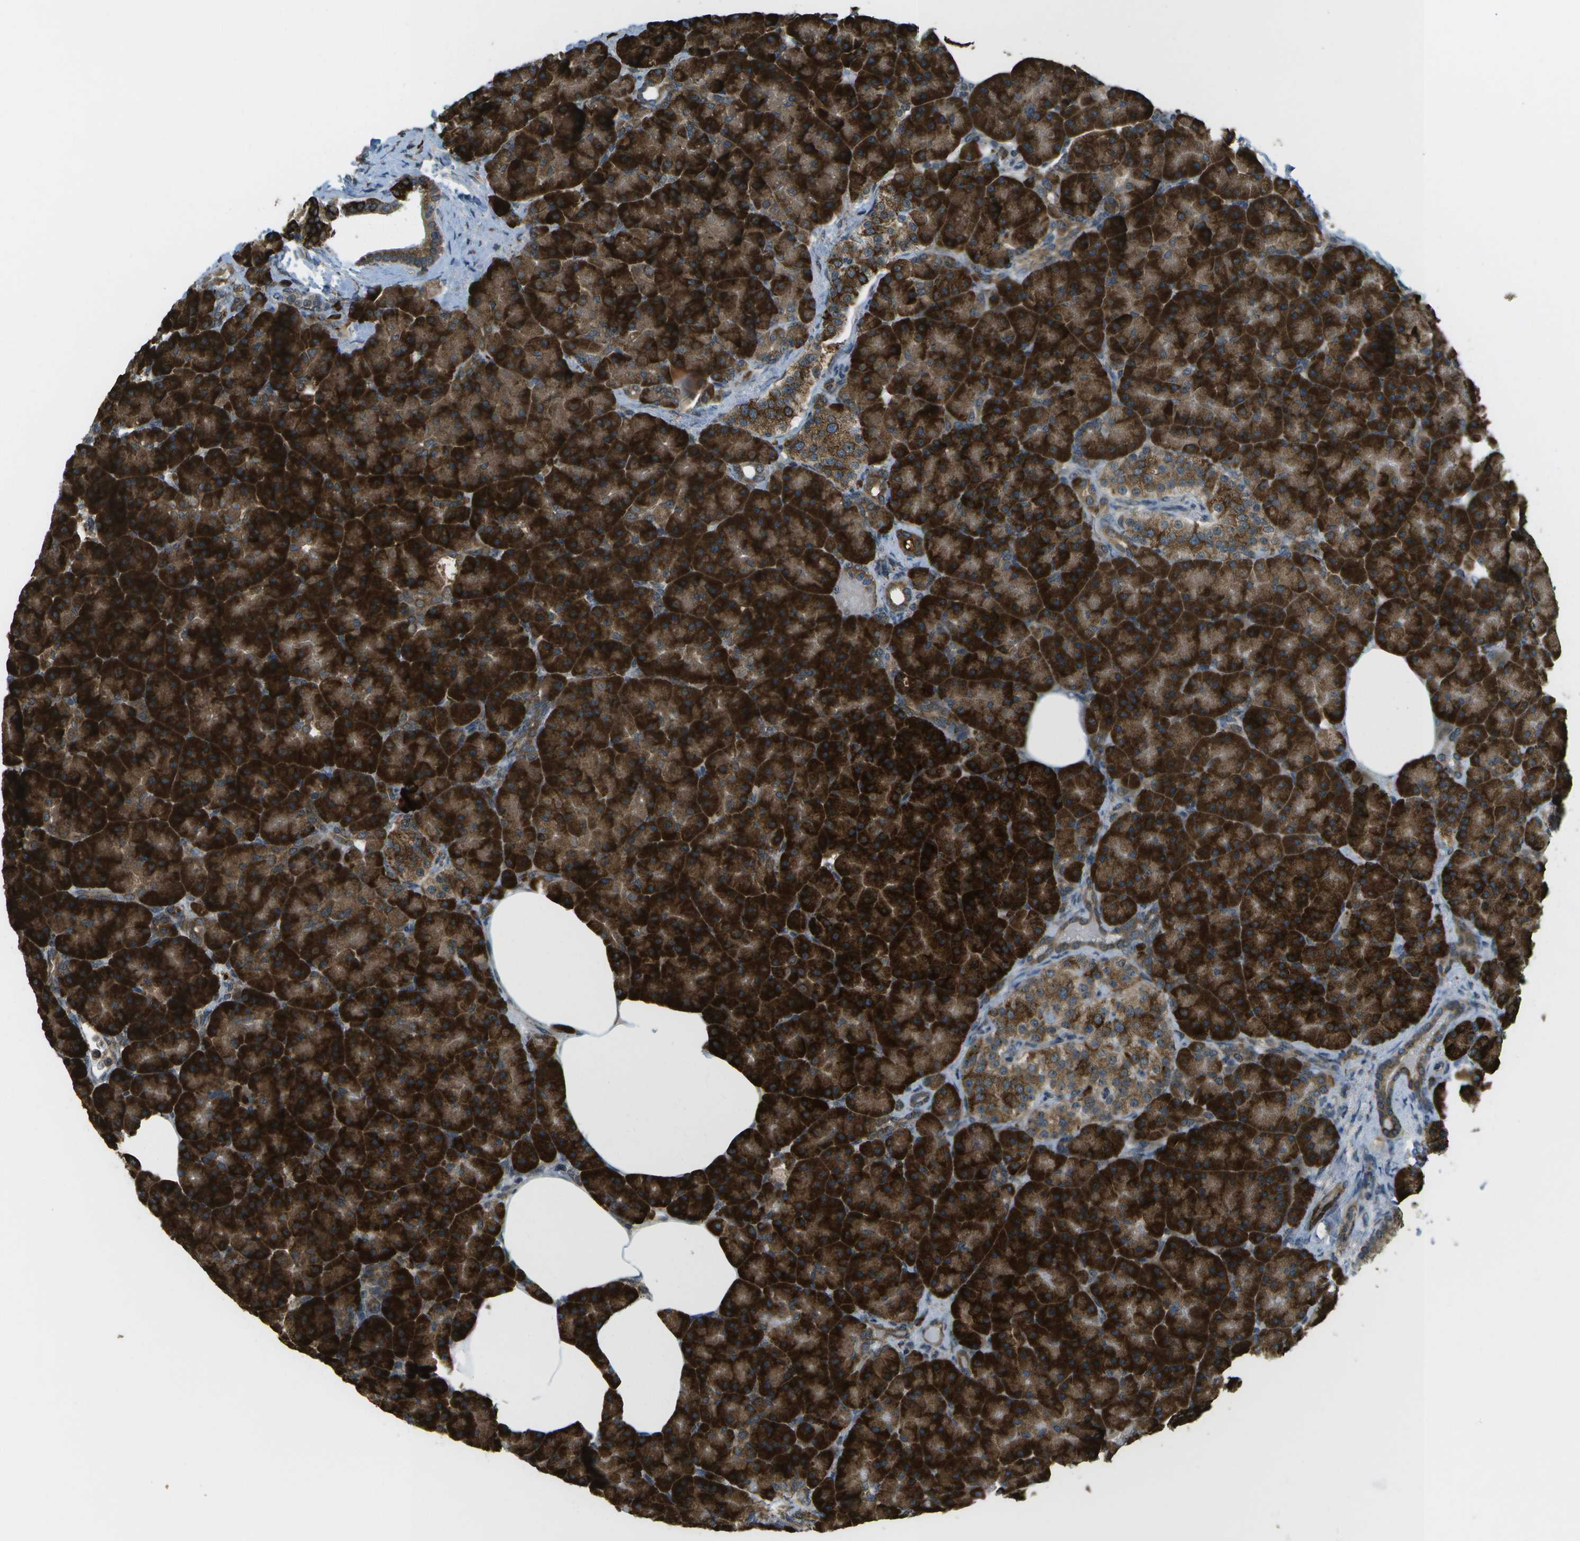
{"staining": {"intensity": "strong", "quantity": ">75%", "location": "cytoplasmic/membranous"}, "tissue": "pancreas", "cell_type": "Exocrine glandular cells", "image_type": "normal", "snomed": [{"axis": "morphology", "description": "Normal tissue, NOS"}, {"axis": "topography", "description": "Pancreas"}], "caption": "DAB immunohistochemical staining of benign human pancreas demonstrates strong cytoplasmic/membranous protein positivity in about >75% of exocrine glandular cells.", "gene": "USP30", "patient": {"sex": "female", "age": 70}}